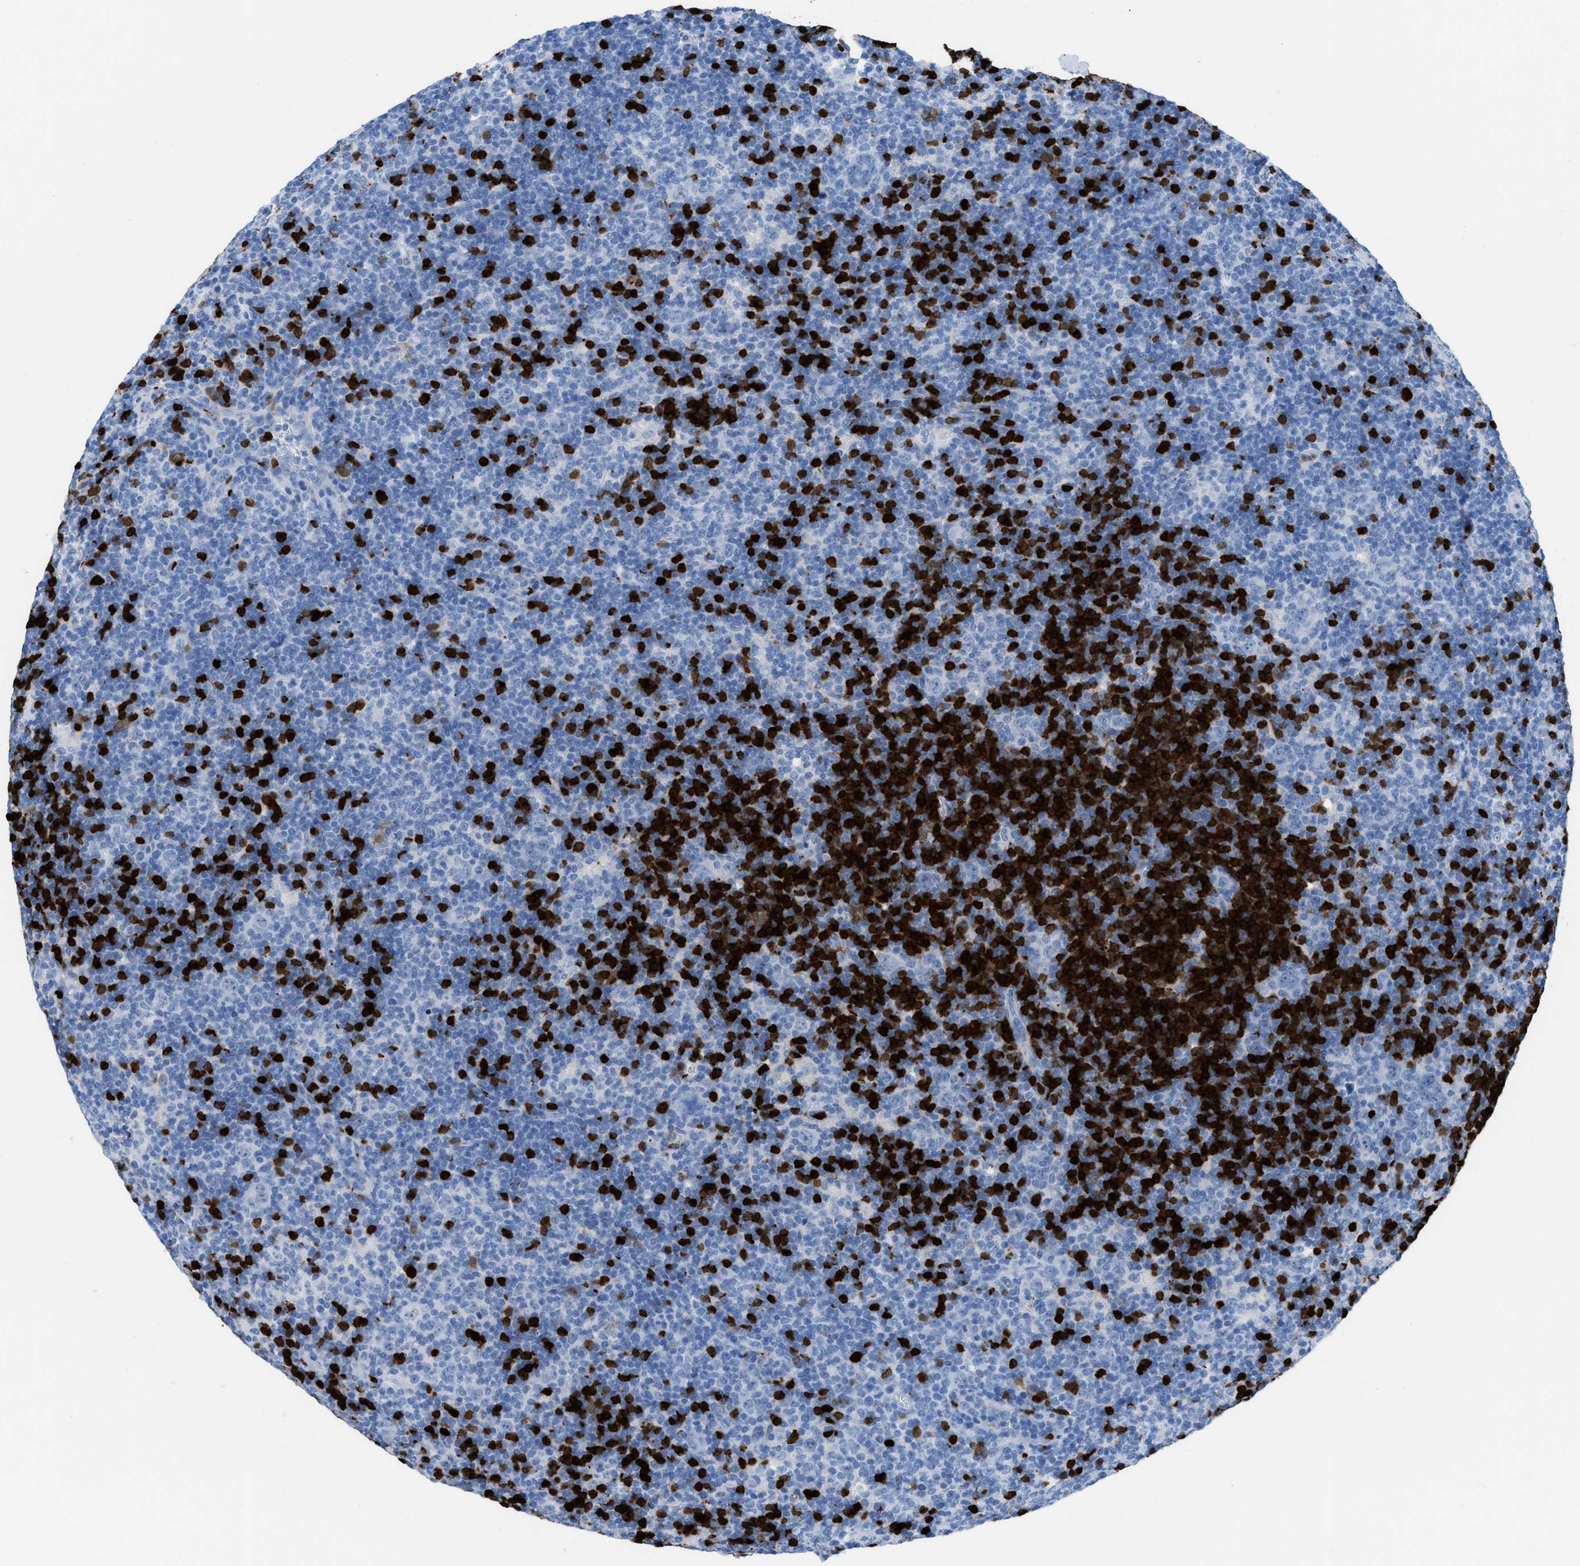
{"staining": {"intensity": "negative", "quantity": "none", "location": "none"}, "tissue": "lymphoma", "cell_type": "Tumor cells", "image_type": "cancer", "snomed": [{"axis": "morphology", "description": "Hodgkin's disease, NOS"}, {"axis": "topography", "description": "Lymph node"}], "caption": "An immunohistochemistry (IHC) micrograph of Hodgkin's disease is shown. There is no staining in tumor cells of Hodgkin's disease. (DAB (3,3'-diaminobenzidine) immunohistochemistry visualized using brightfield microscopy, high magnification).", "gene": "TCL1A", "patient": {"sex": "female", "age": 57}}